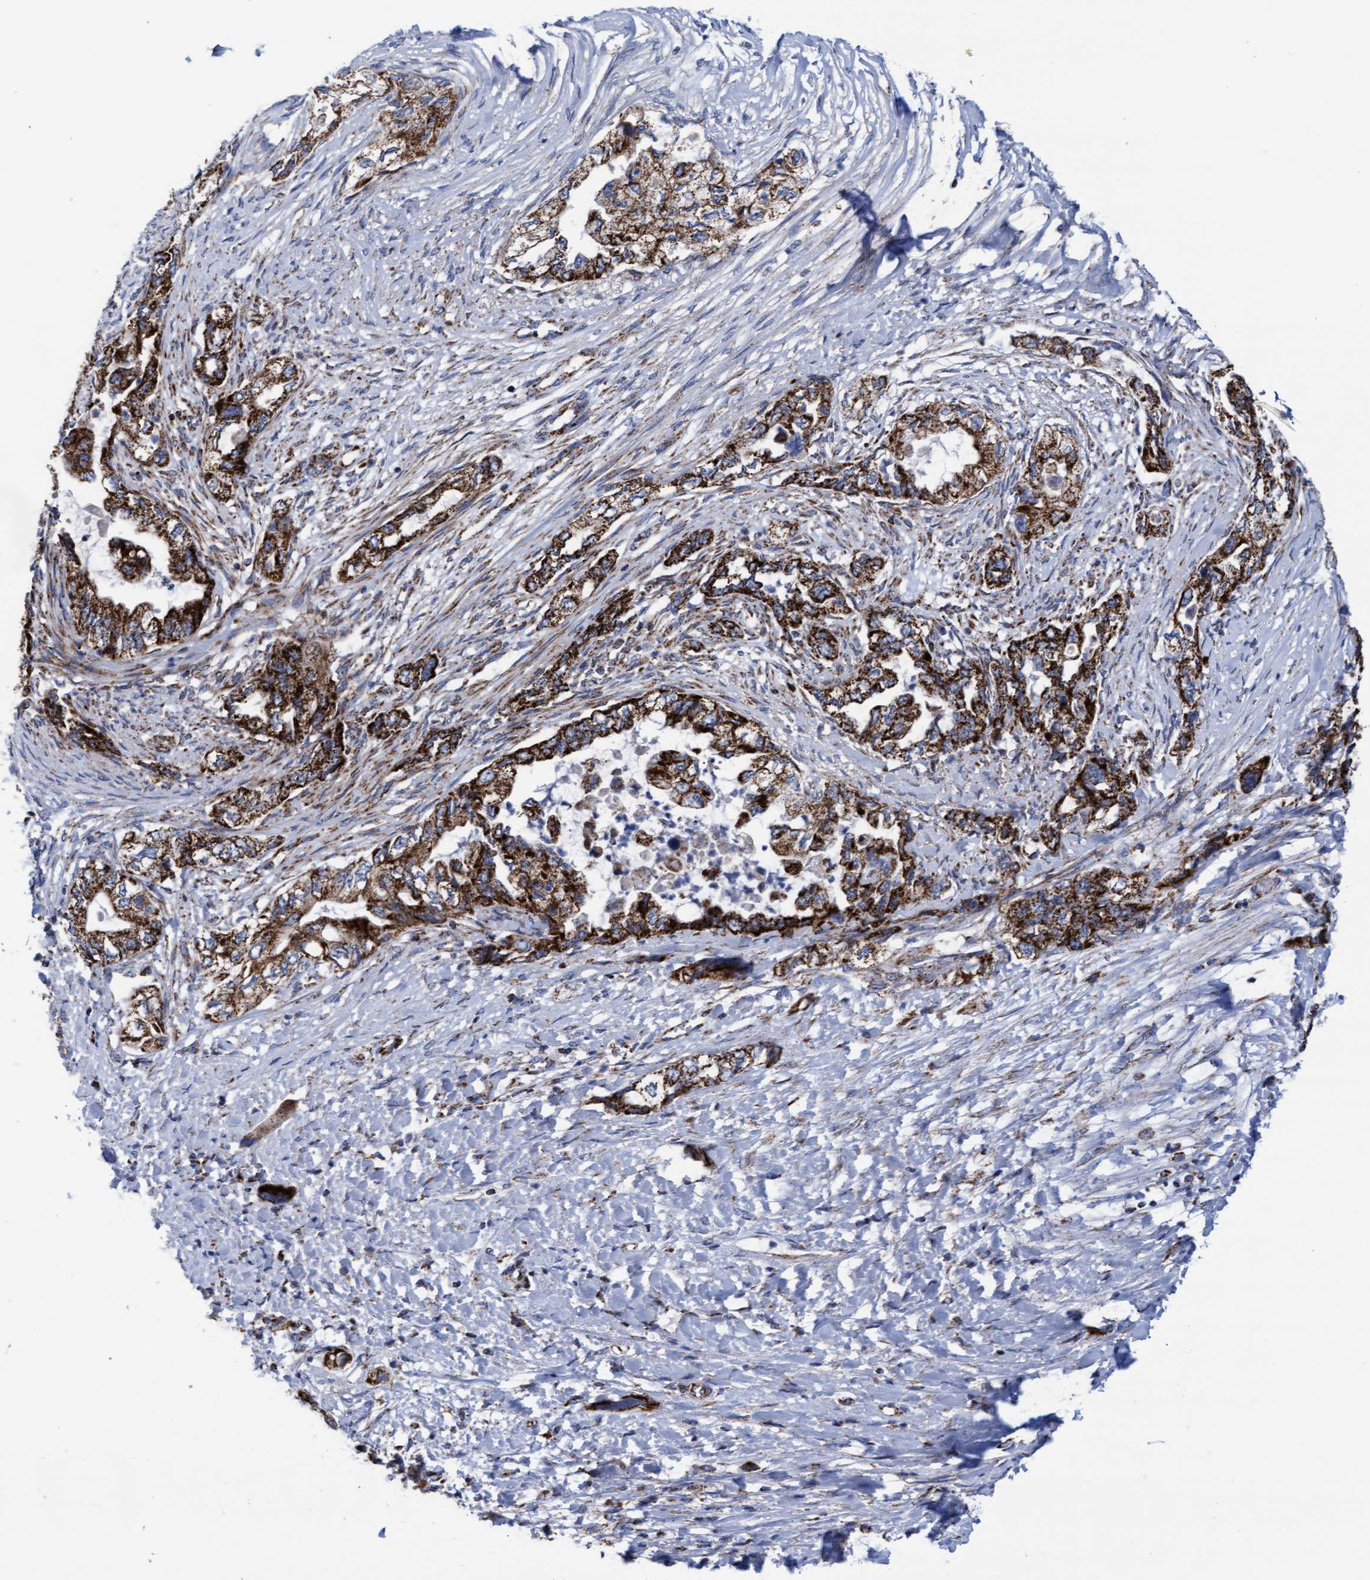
{"staining": {"intensity": "strong", "quantity": ">75%", "location": "cytoplasmic/membranous"}, "tissue": "pancreatic cancer", "cell_type": "Tumor cells", "image_type": "cancer", "snomed": [{"axis": "morphology", "description": "Adenocarcinoma, NOS"}, {"axis": "topography", "description": "Pancreas"}], "caption": "Strong cytoplasmic/membranous positivity for a protein is identified in about >75% of tumor cells of pancreatic cancer (adenocarcinoma) using IHC.", "gene": "MRPL38", "patient": {"sex": "female", "age": 73}}